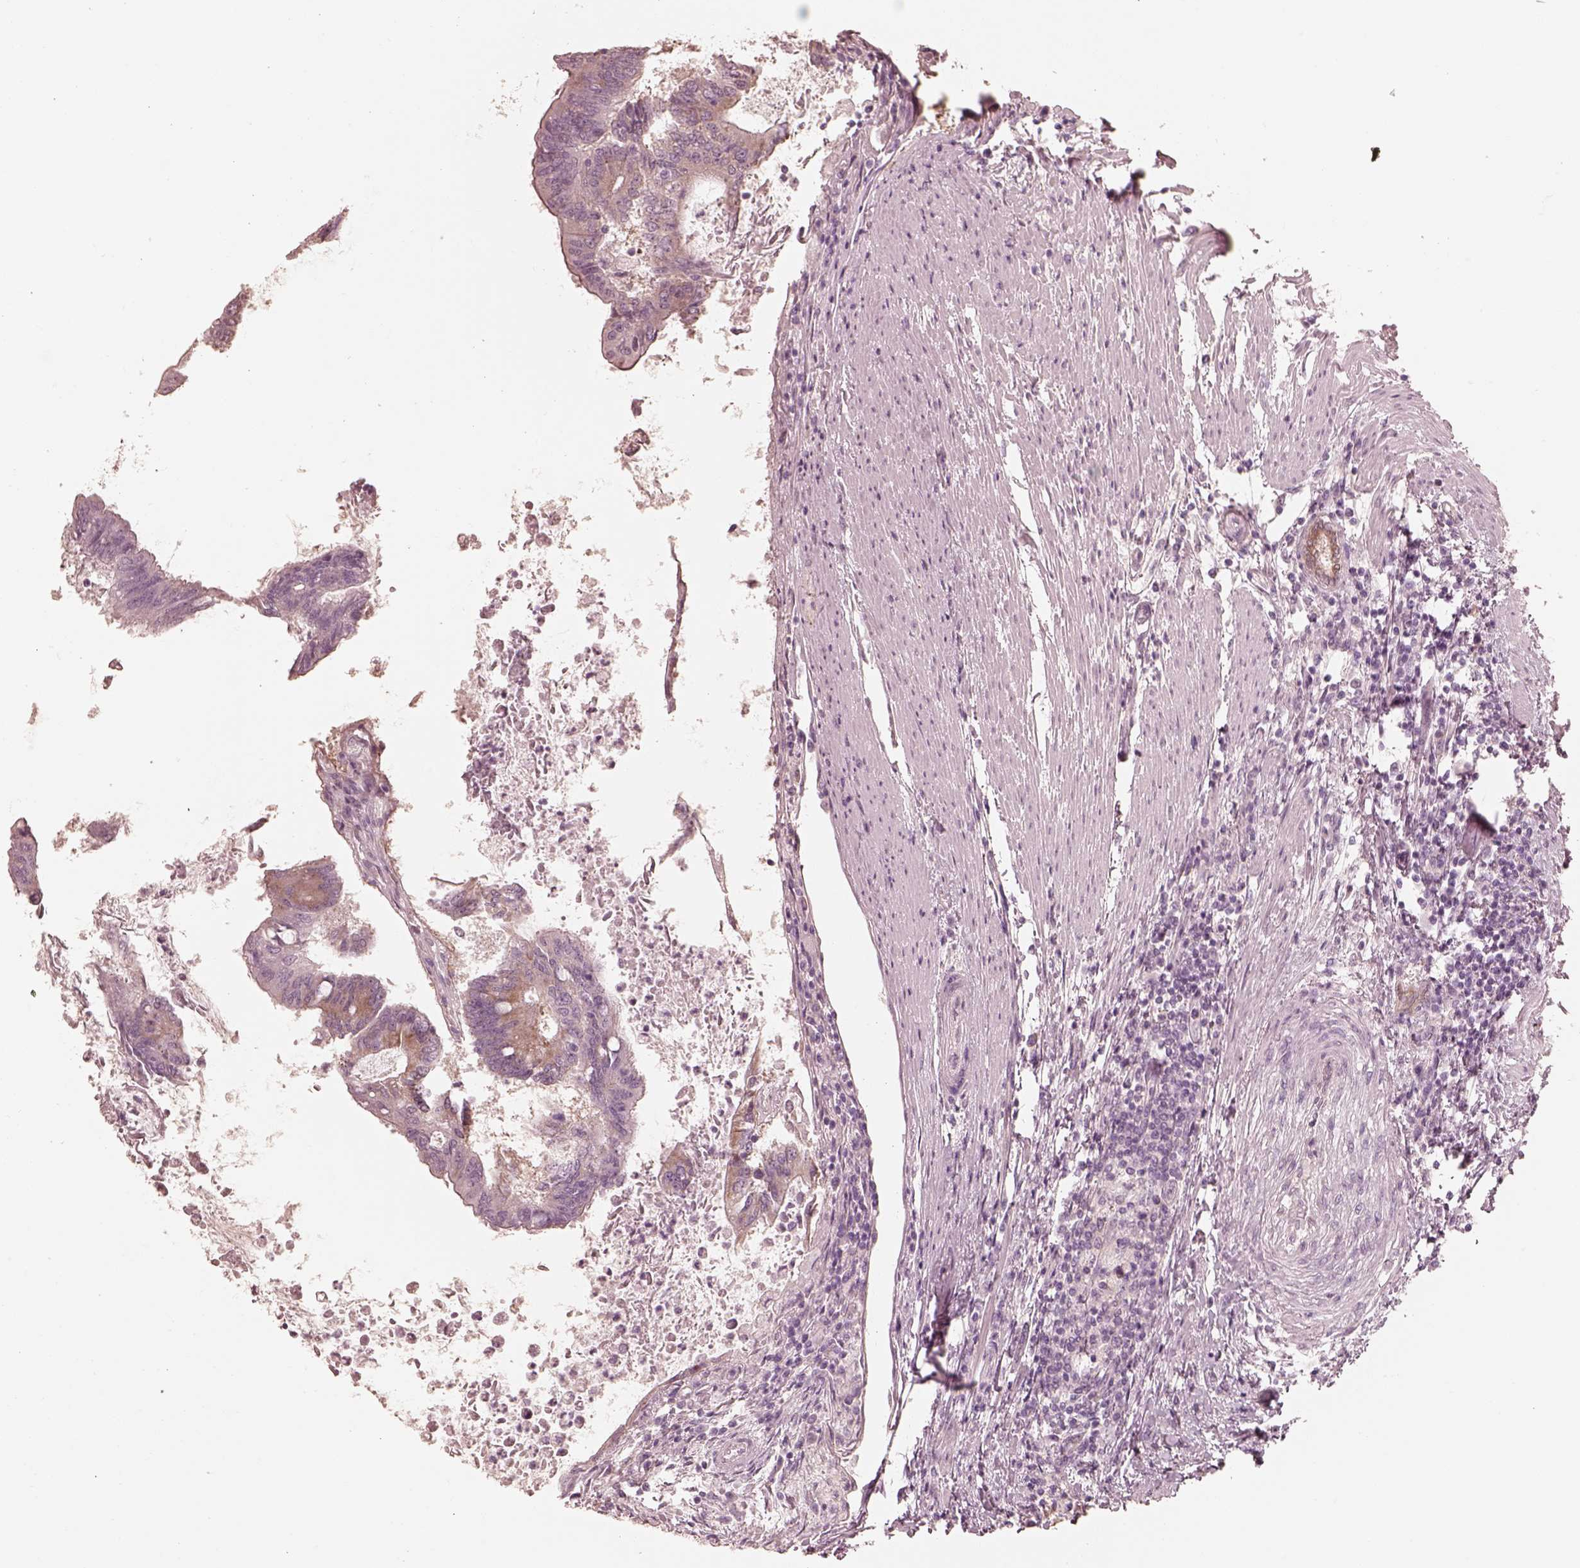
{"staining": {"intensity": "moderate", "quantity": "<25%", "location": "cytoplasmic/membranous"}, "tissue": "colorectal cancer", "cell_type": "Tumor cells", "image_type": "cancer", "snomed": [{"axis": "morphology", "description": "Adenocarcinoma, NOS"}, {"axis": "topography", "description": "Colon"}], "caption": "Colorectal cancer was stained to show a protein in brown. There is low levels of moderate cytoplasmic/membranous staining in approximately <25% of tumor cells.", "gene": "RAB3C", "patient": {"sex": "female", "age": 70}}